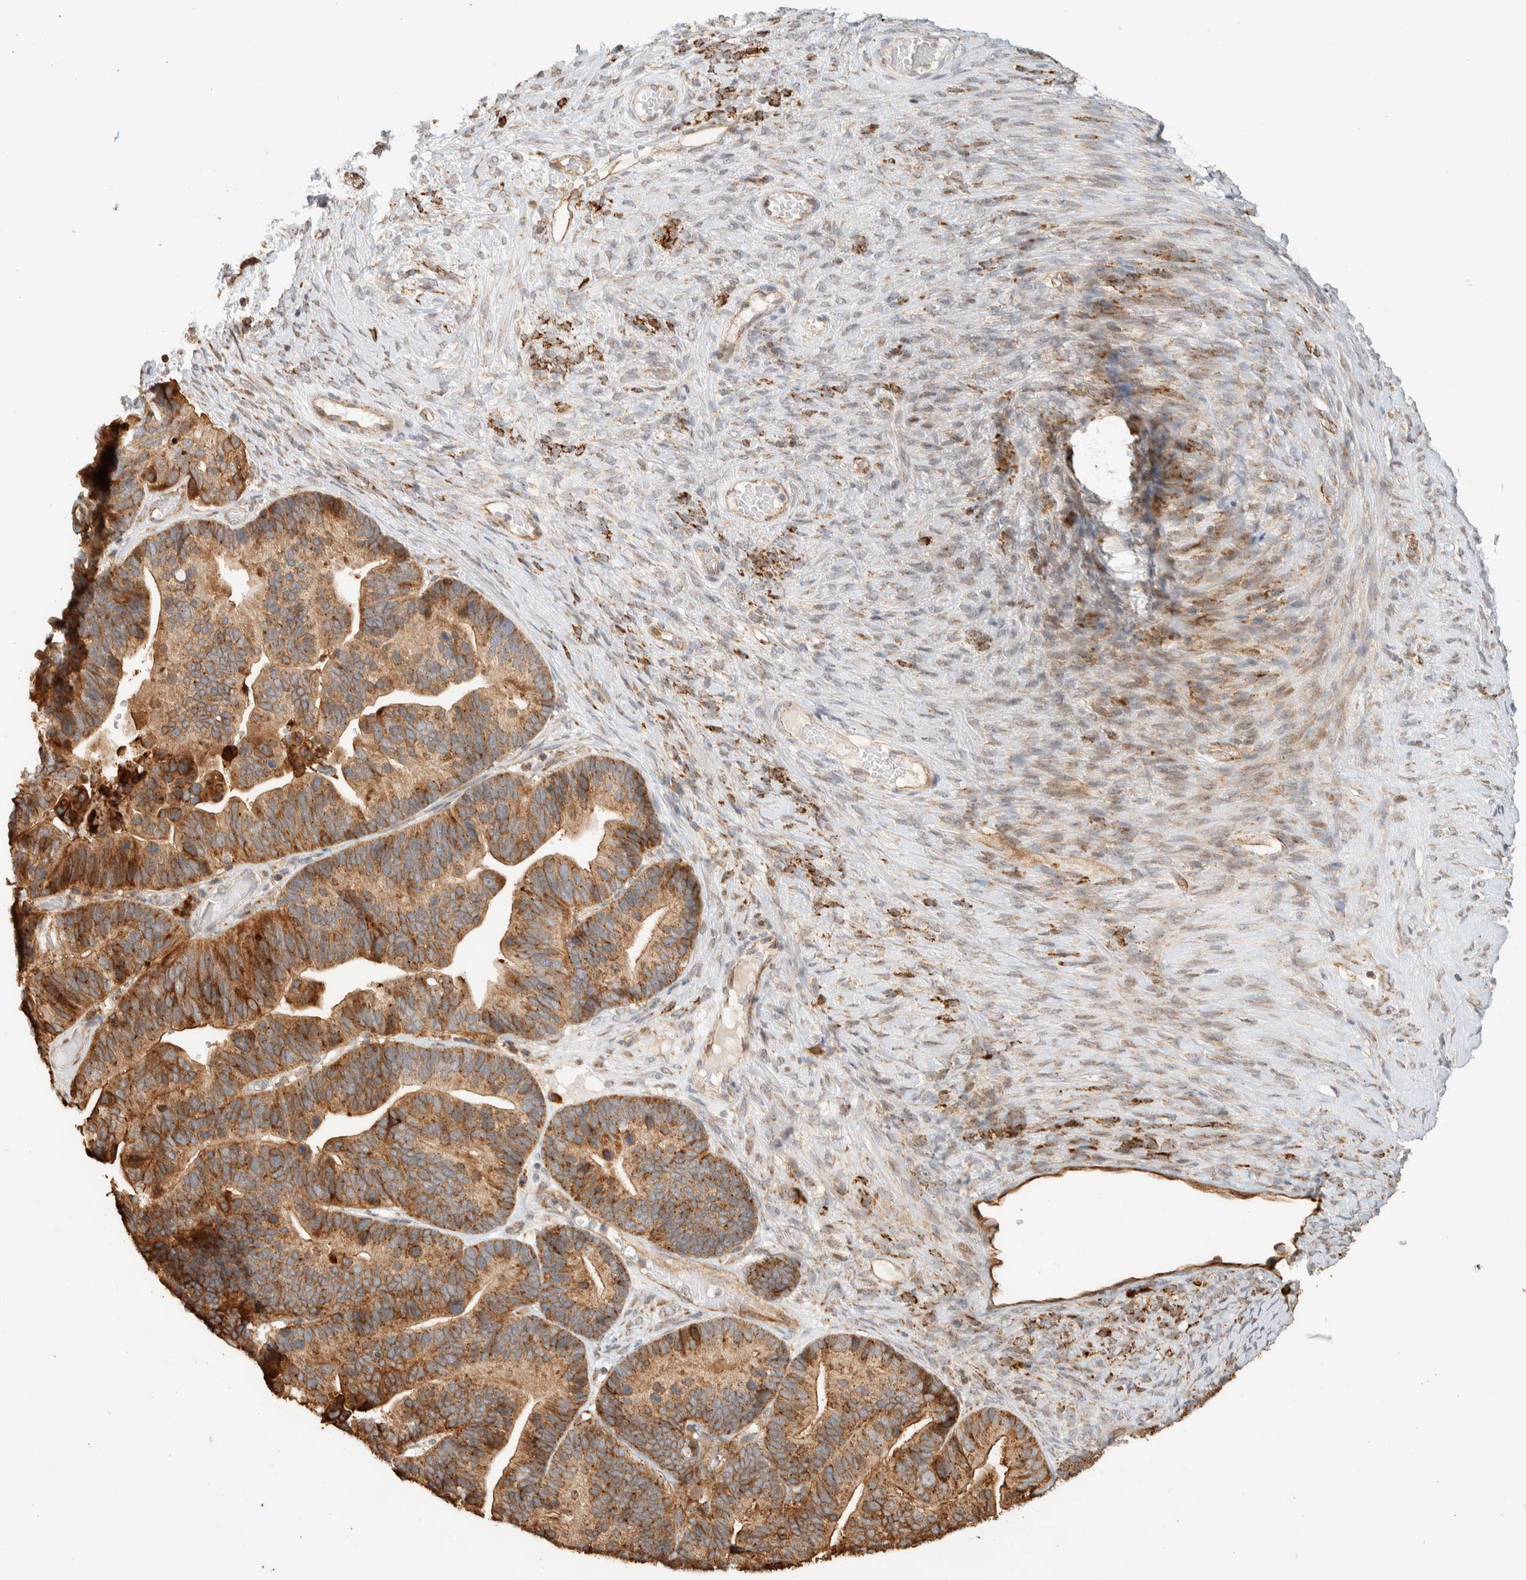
{"staining": {"intensity": "moderate", "quantity": ">75%", "location": "cytoplasmic/membranous"}, "tissue": "ovarian cancer", "cell_type": "Tumor cells", "image_type": "cancer", "snomed": [{"axis": "morphology", "description": "Cystadenocarcinoma, serous, NOS"}, {"axis": "topography", "description": "Ovary"}], "caption": "Serous cystadenocarcinoma (ovarian) tissue exhibits moderate cytoplasmic/membranous positivity in about >75% of tumor cells, visualized by immunohistochemistry. The protein is stained brown, and the nuclei are stained in blue (DAB (3,3'-diaminobenzidine) IHC with brightfield microscopy, high magnification).", "gene": "KIF9", "patient": {"sex": "female", "age": 56}}